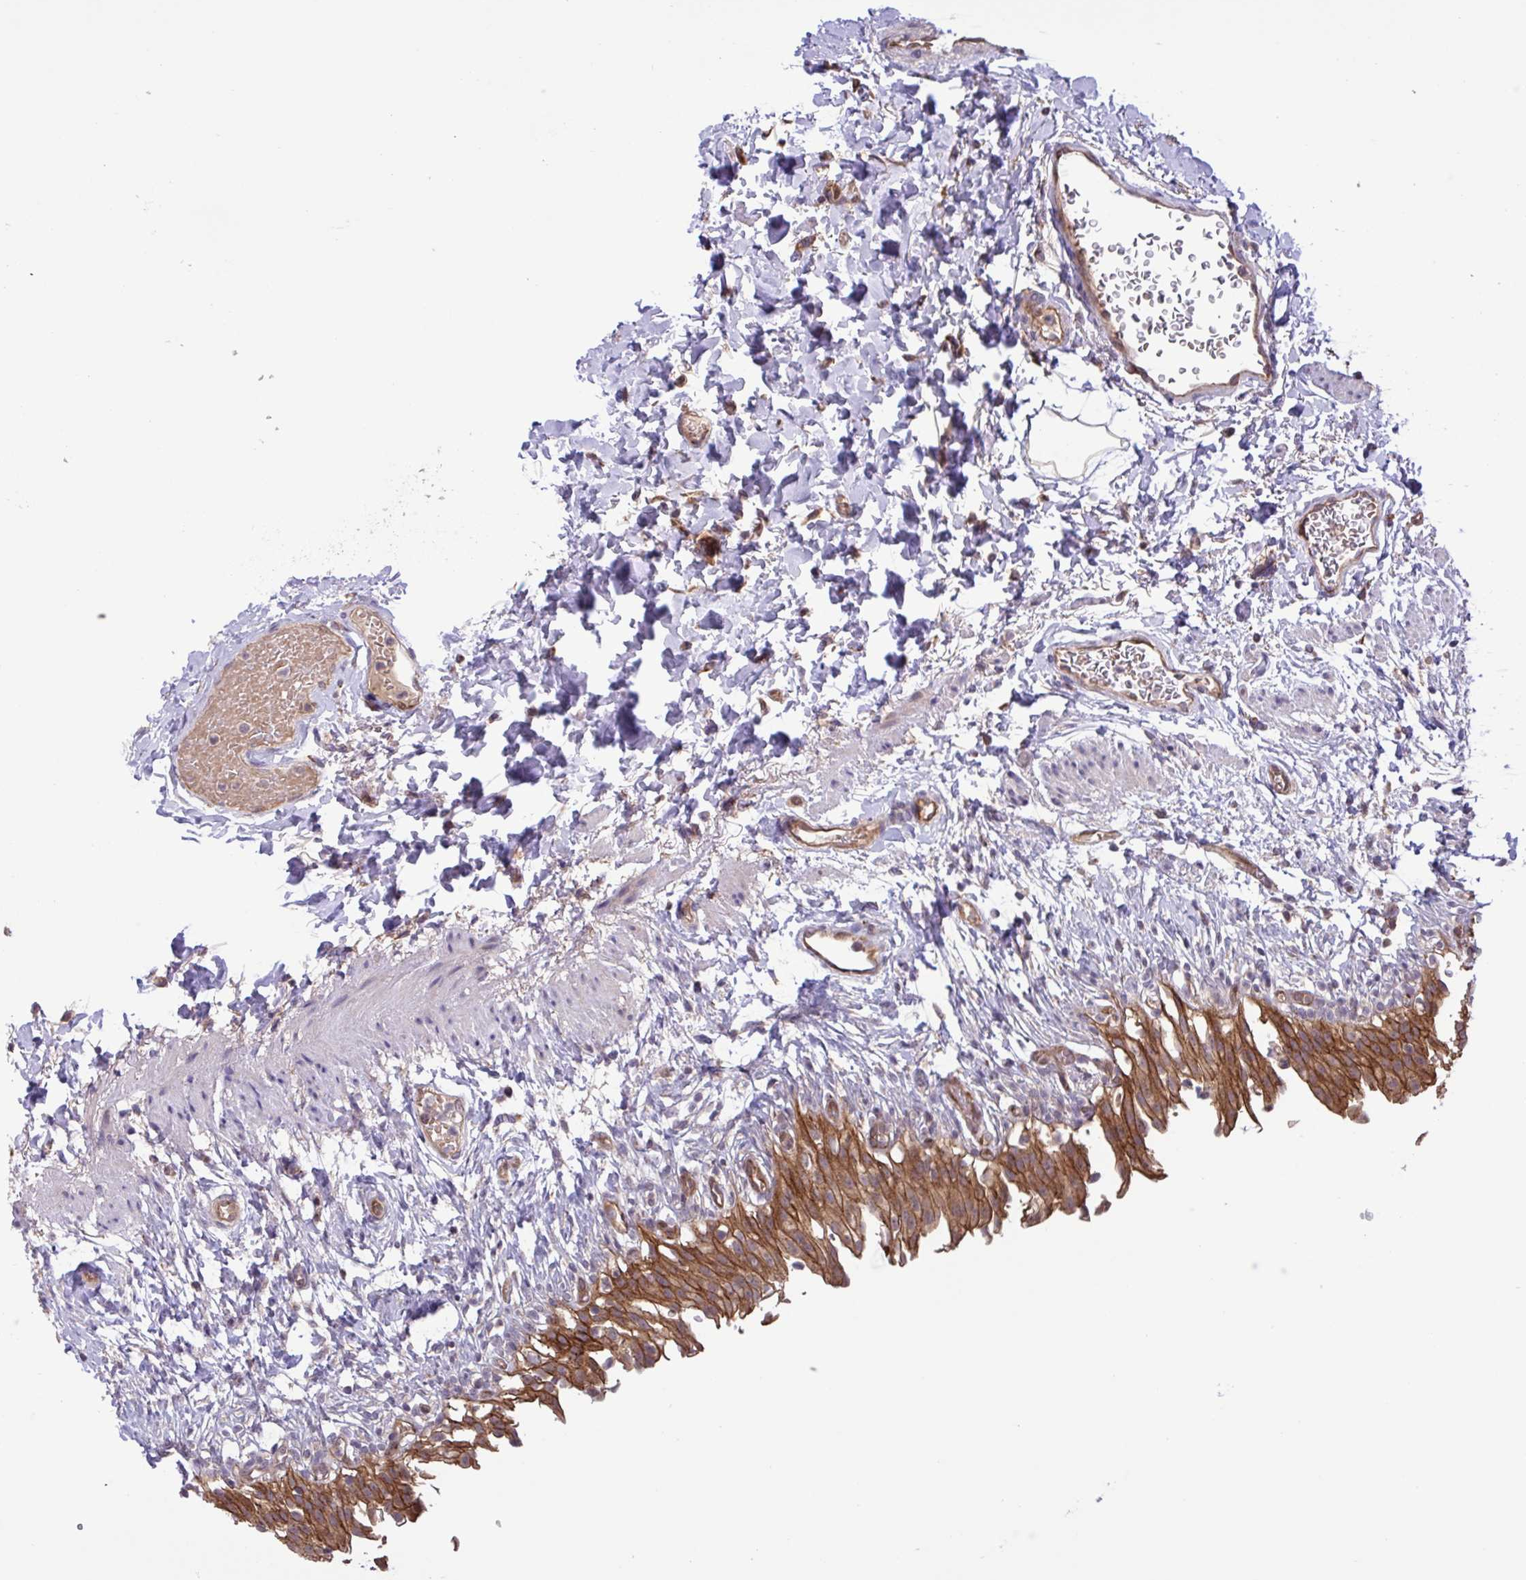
{"staining": {"intensity": "strong", "quantity": ">75%", "location": "cytoplasmic/membranous"}, "tissue": "urinary bladder", "cell_type": "Urothelial cells", "image_type": "normal", "snomed": [{"axis": "morphology", "description": "Normal tissue, NOS"}, {"axis": "topography", "description": "Urinary bladder"}, {"axis": "topography", "description": "Peripheral nerve tissue"}], "caption": "Urothelial cells show high levels of strong cytoplasmic/membranous expression in about >75% of cells in normal human urinary bladder.", "gene": "INTS10", "patient": {"sex": "female", "age": 60}}